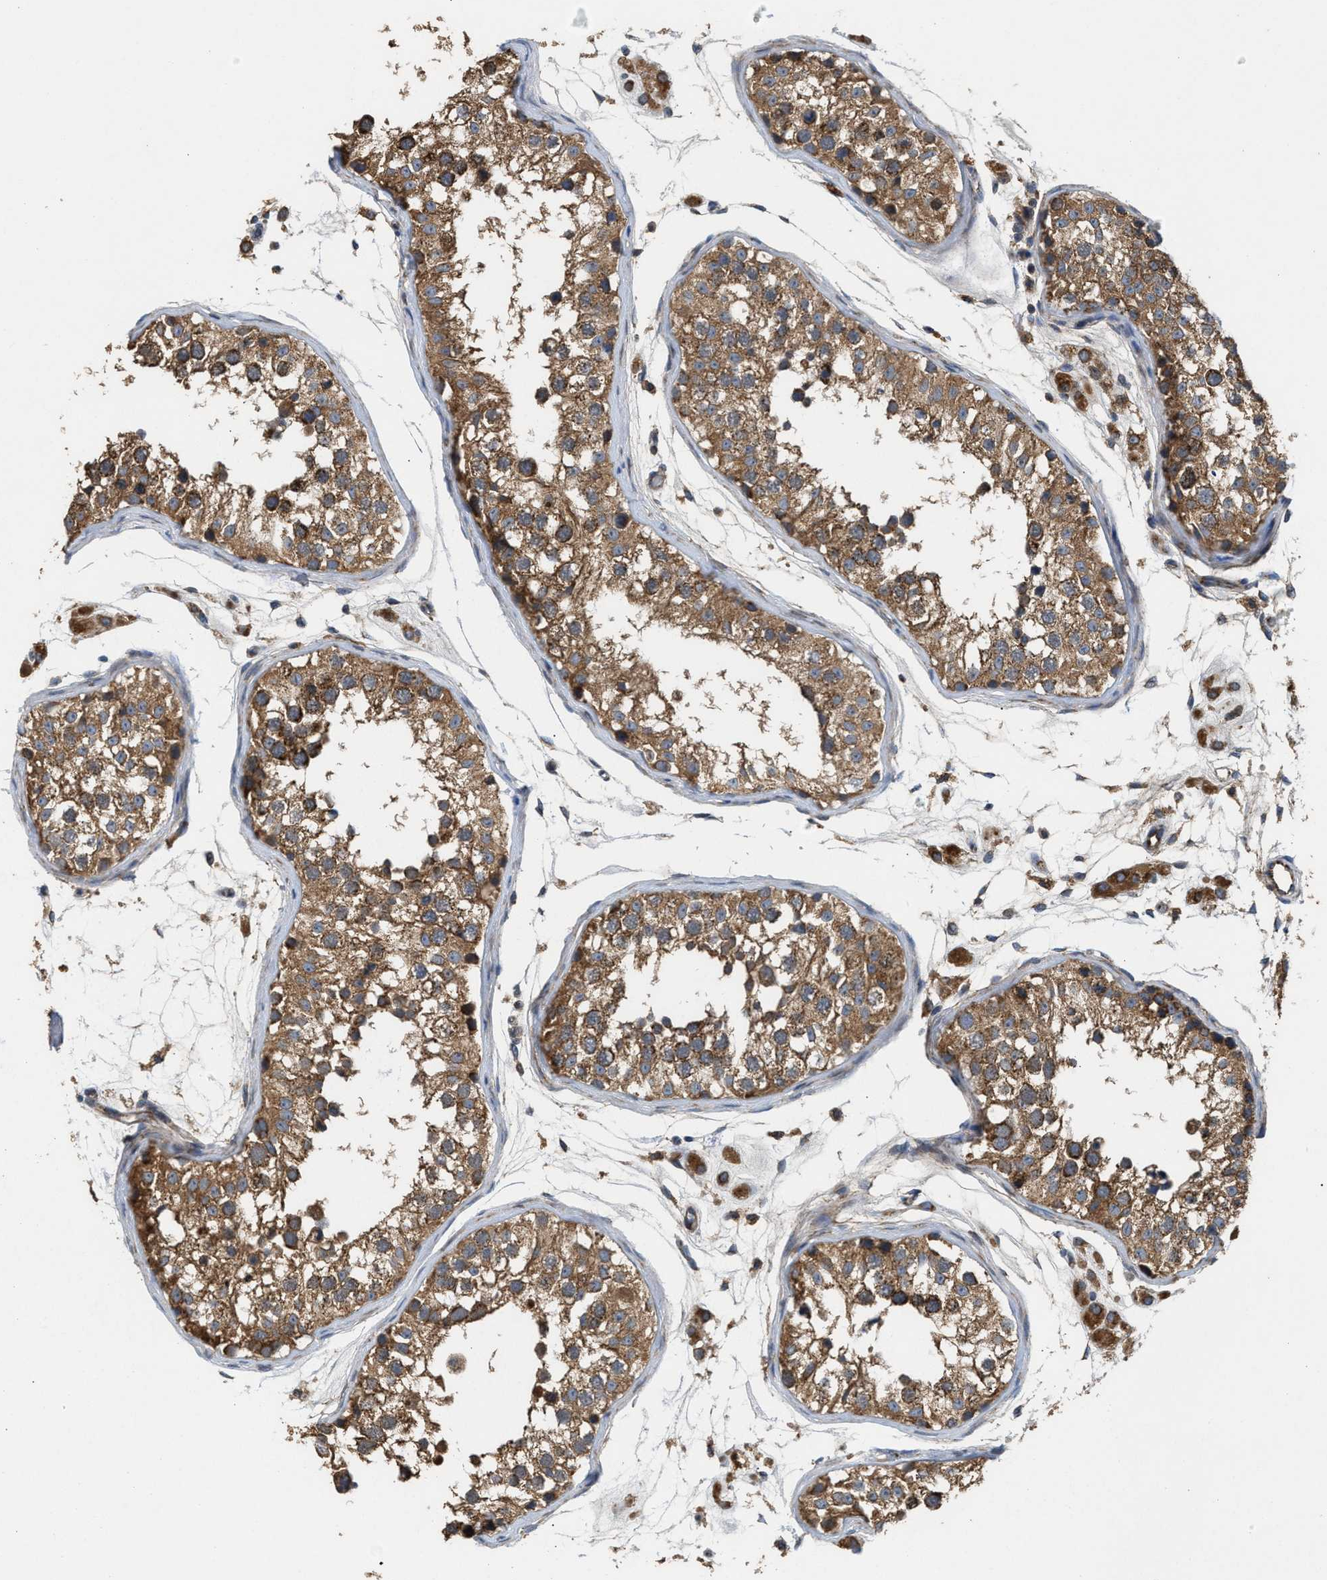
{"staining": {"intensity": "moderate", "quantity": ">75%", "location": "cytoplasmic/membranous"}, "tissue": "testis", "cell_type": "Cells in seminiferous ducts", "image_type": "normal", "snomed": [{"axis": "morphology", "description": "Normal tissue, NOS"}, {"axis": "morphology", "description": "Adenocarcinoma, metastatic, NOS"}, {"axis": "topography", "description": "Testis"}], "caption": "Protein expression analysis of unremarkable testis displays moderate cytoplasmic/membranous expression in approximately >75% of cells in seminiferous ducts.", "gene": "TACO1", "patient": {"sex": "male", "age": 26}}